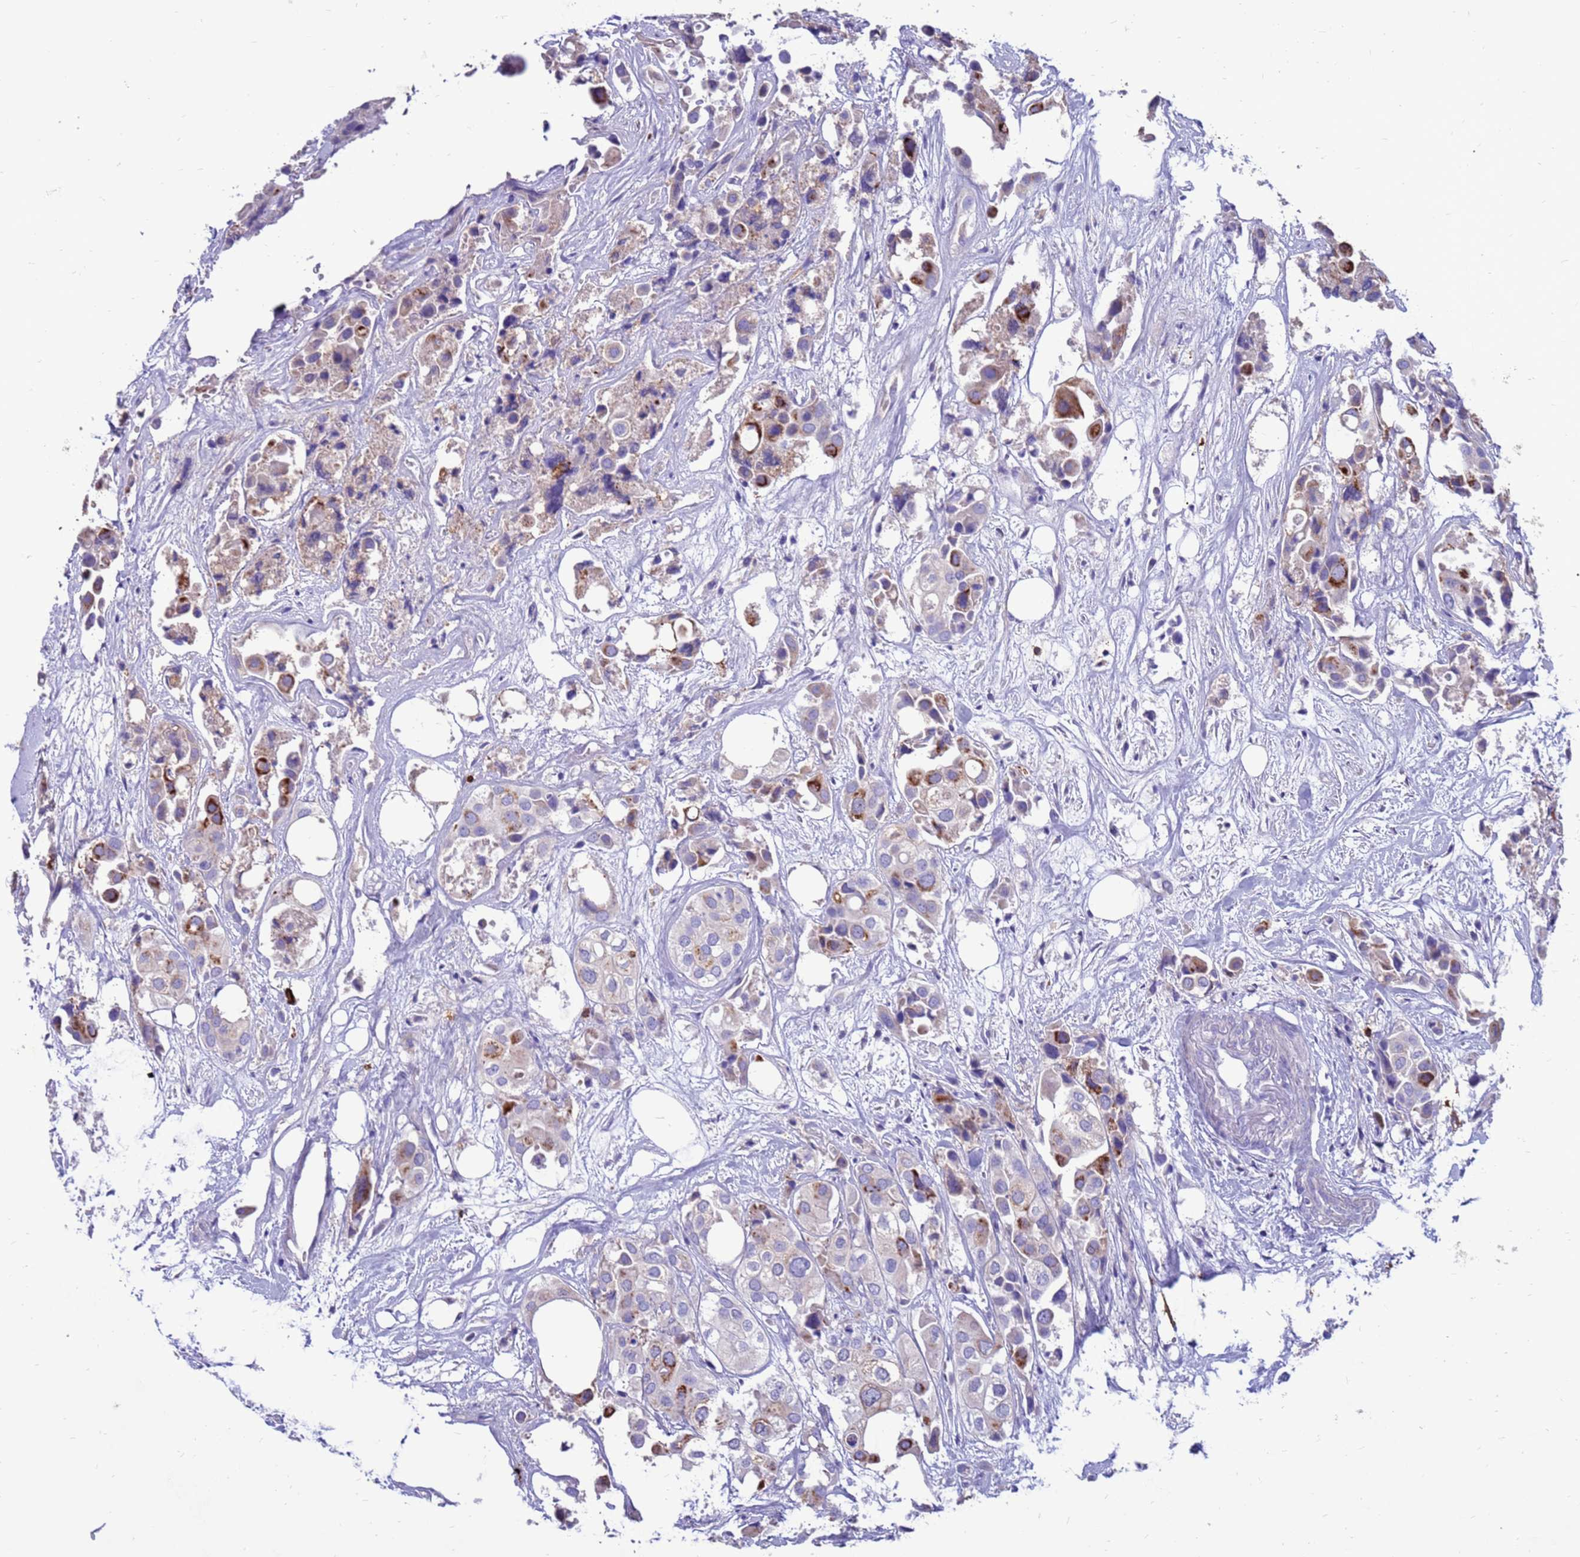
{"staining": {"intensity": "moderate", "quantity": "25%-75%", "location": "cytoplasmic/membranous"}, "tissue": "urothelial cancer", "cell_type": "Tumor cells", "image_type": "cancer", "snomed": [{"axis": "morphology", "description": "Urothelial carcinoma, High grade"}, {"axis": "topography", "description": "Urinary bladder"}], "caption": "There is medium levels of moderate cytoplasmic/membranous expression in tumor cells of urothelial cancer, as demonstrated by immunohistochemical staining (brown color).", "gene": "PDE10A", "patient": {"sex": "male", "age": 64}}